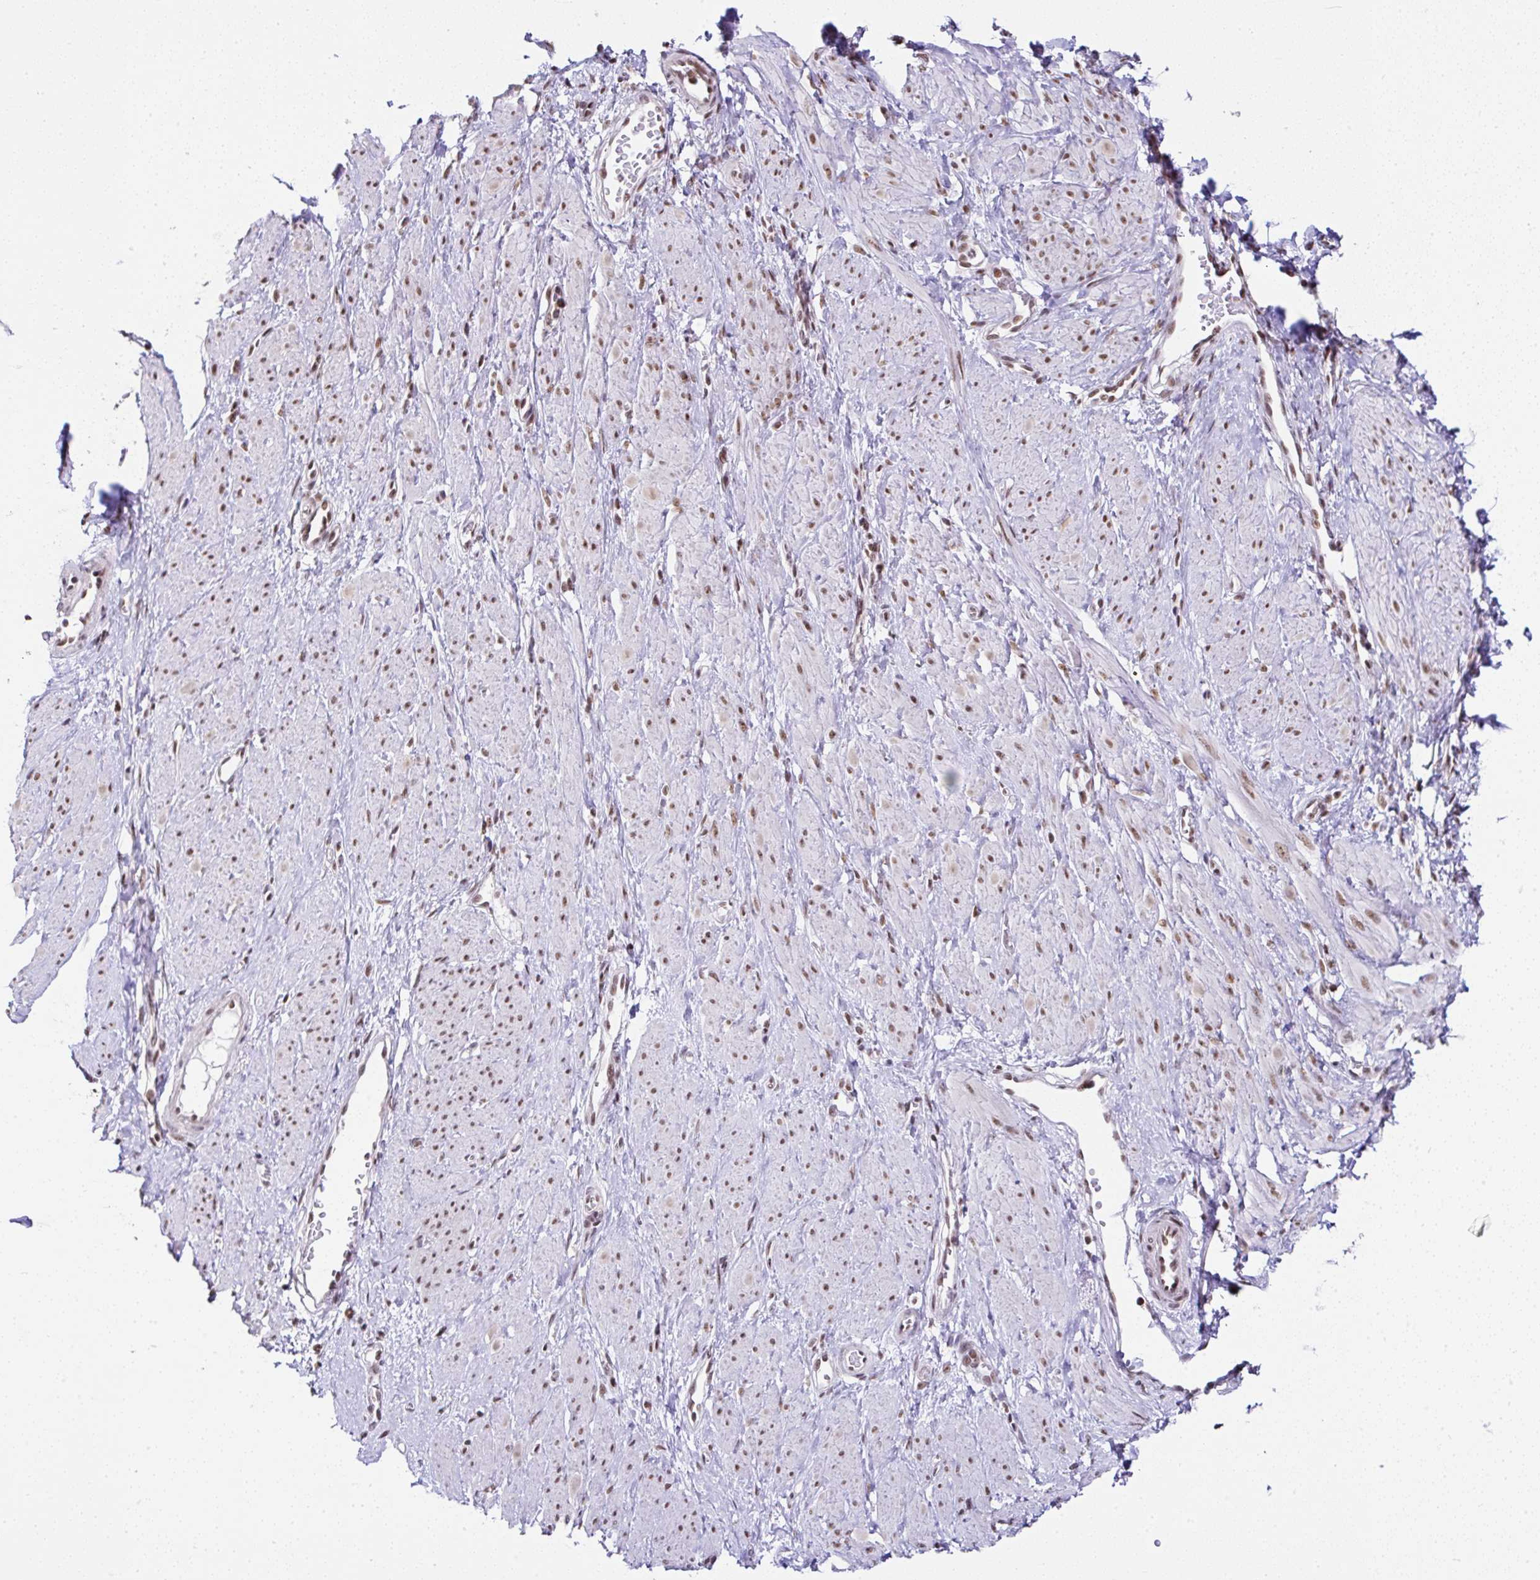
{"staining": {"intensity": "moderate", "quantity": "25%-75%", "location": "nuclear"}, "tissue": "smooth muscle", "cell_type": "Smooth muscle cells", "image_type": "normal", "snomed": [{"axis": "morphology", "description": "Normal tissue, NOS"}, {"axis": "topography", "description": "Smooth muscle"}, {"axis": "topography", "description": "Uterus"}], "caption": "Smooth muscle stained with DAB (3,3'-diaminobenzidine) immunohistochemistry (IHC) displays medium levels of moderate nuclear positivity in about 25%-75% of smooth muscle cells.", "gene": "PTPN2", "patient": {"sex": "female", "age": 39}}